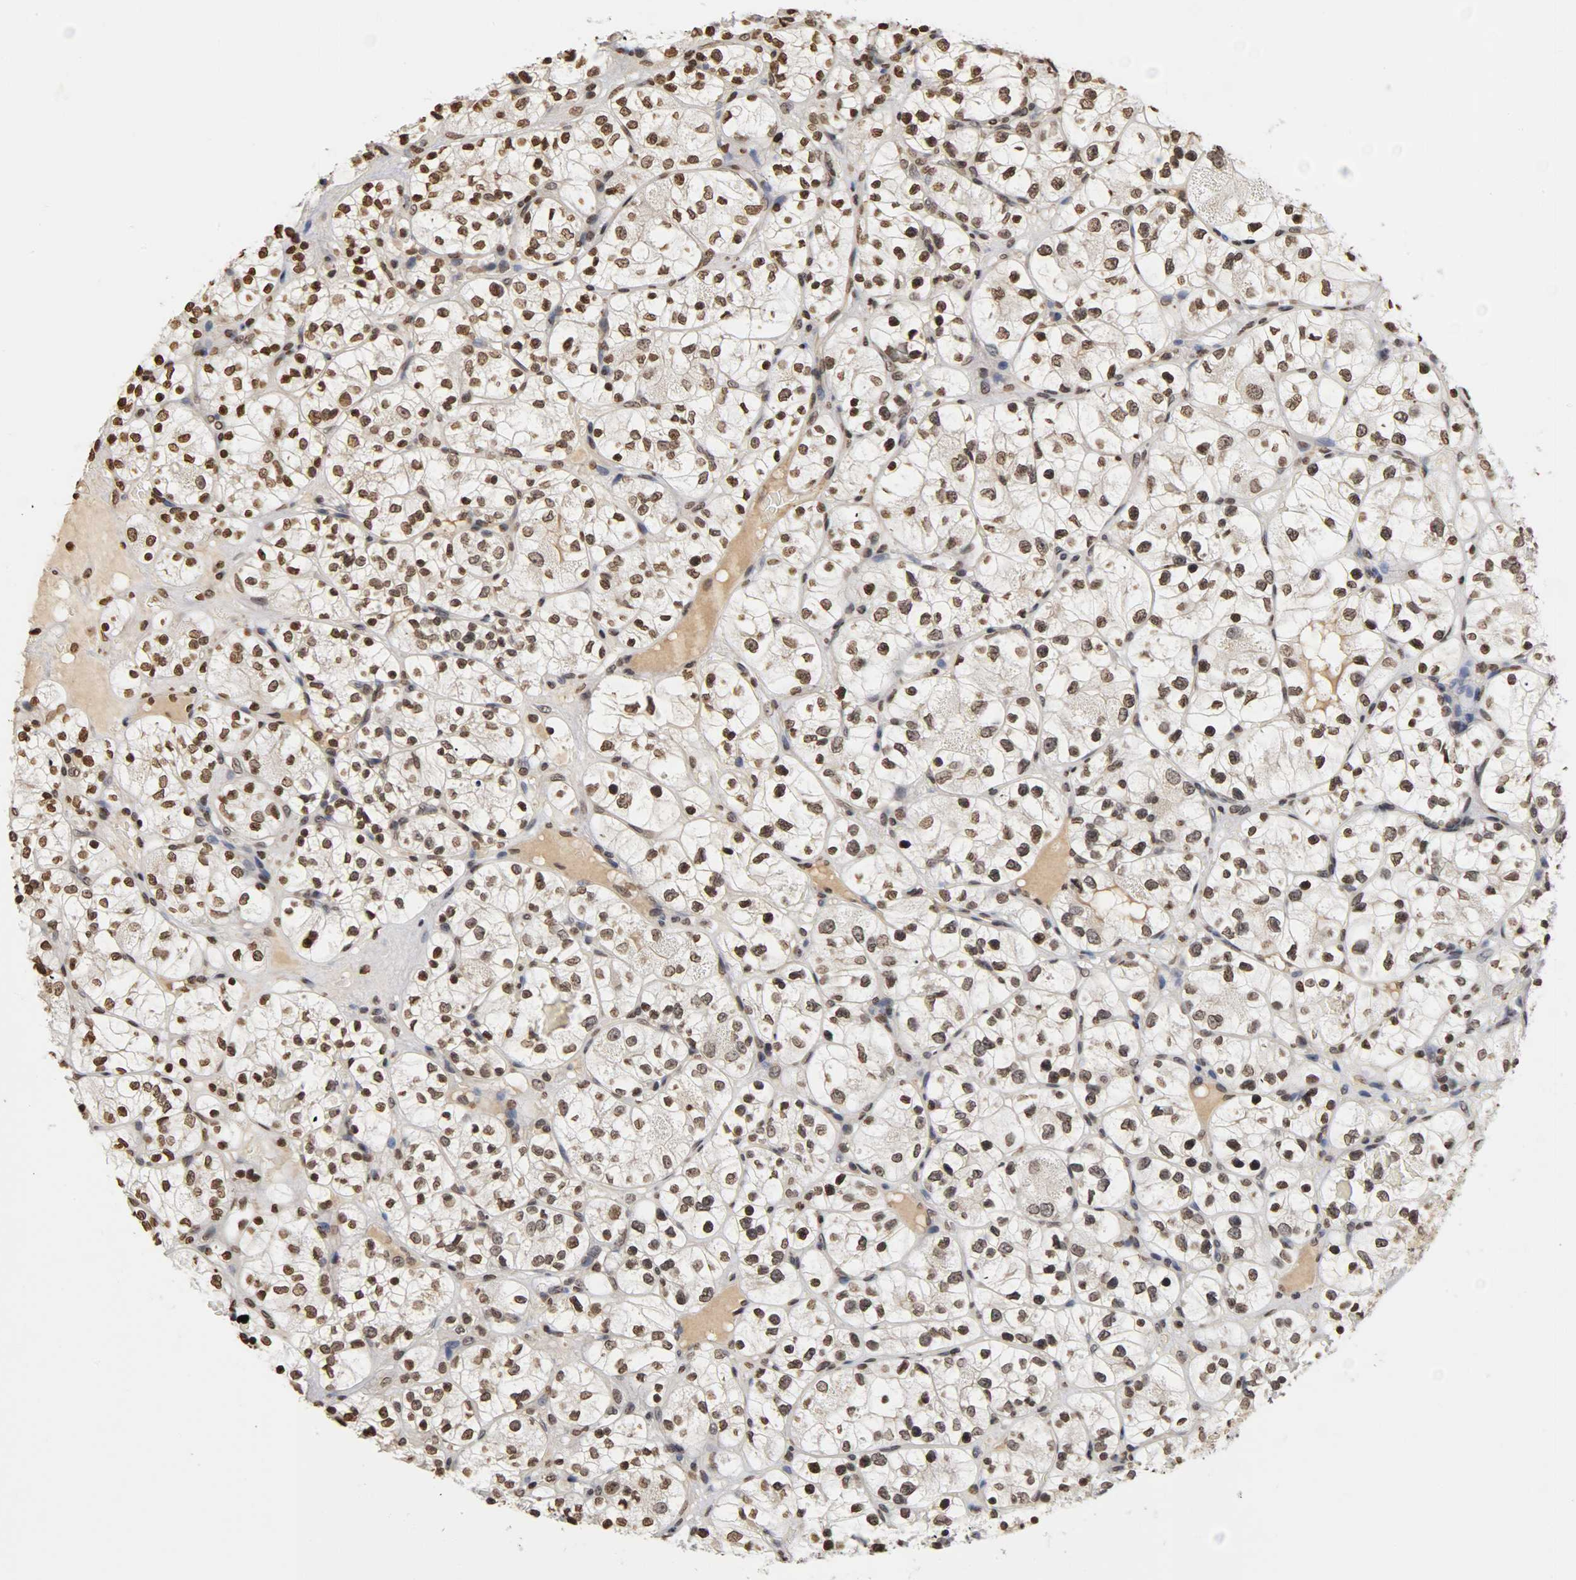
{"staining": {"intensity": "moderate", "quantity": "25%-75%", "location": "nuclear"}, "tissue": "renal cancer", "cell_type": "Tumor cells", "image_type": "cancer", "snomed": [{"axis": "morphology", "description": "Adenocarcinoma, NOS"}, {"axis": "topography", "description": "Kidney"}], "caption": "Immunohistochemical staining of renal adenocarcinoma reveals moderate nuclear protein positivity in approximately 25%-75% of tumor cells. The staining was performed using DAB to visualize the protein expression in brown, while the nuclei were stained in blue with hematoxylin (Magnification: 20x).", "gene": "ERCC2", "patient": {"sex": "female", "age": 60}}